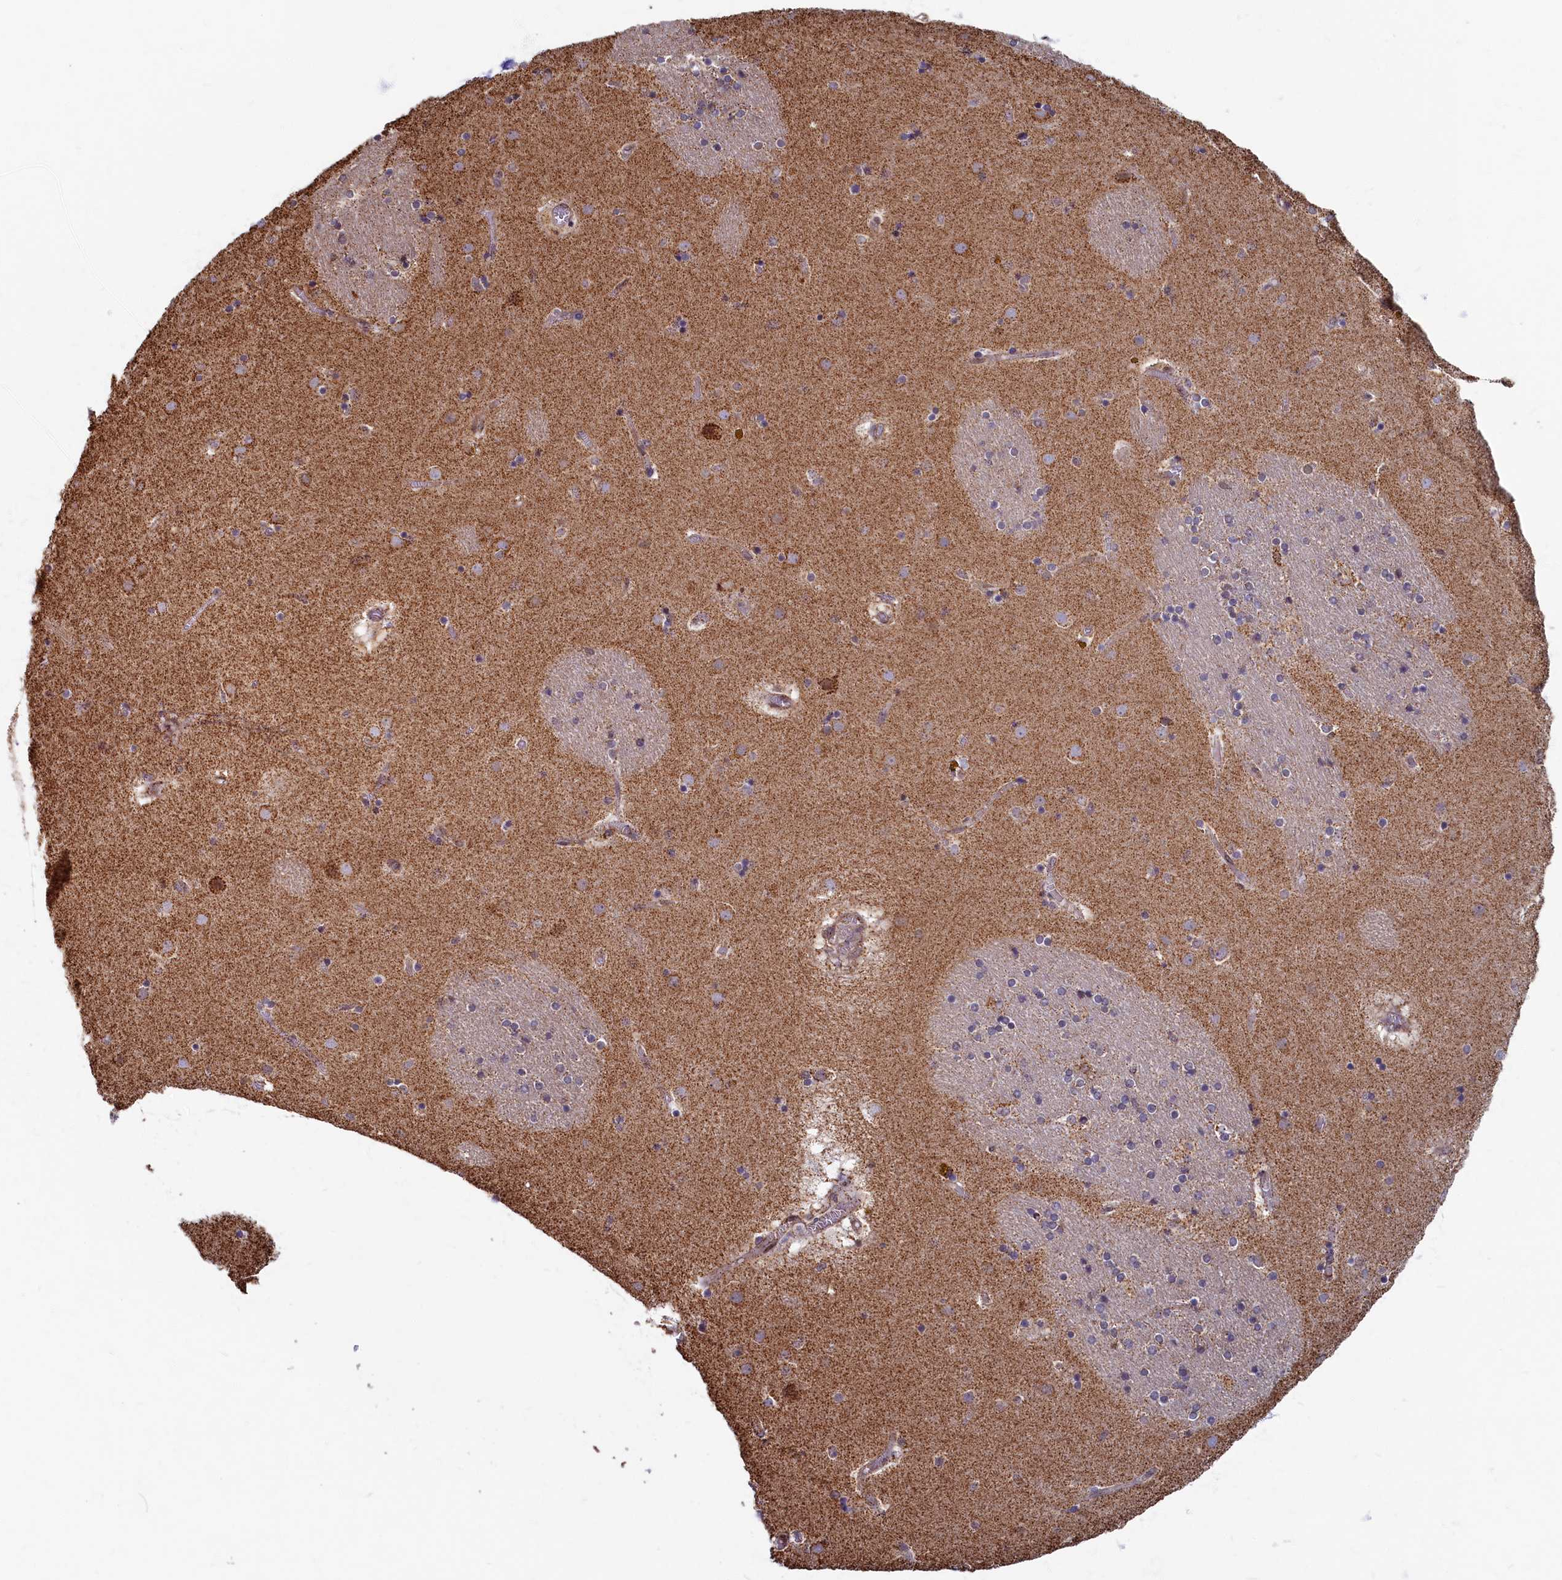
{"staining": {"intensity": "moderate", "quantity": "<25%", "location": "cytoplasmic/membranous"}, "tissue": "caudate", "cell_type": "Glial cells", "image_type": "normal", "snomed": [{"axis": "morphology", "description": "Normal tissue, NOS"}, {"axis": "topography", "description": "Lateral ventricle wall"}], "caption": "A histopathology image of caudate stained for a protein demonstrates moderate cytoplasmic/membranous brown staining in glial cells.", "gene": "SPR", "patient": {"sex": "male", "age": 70}}